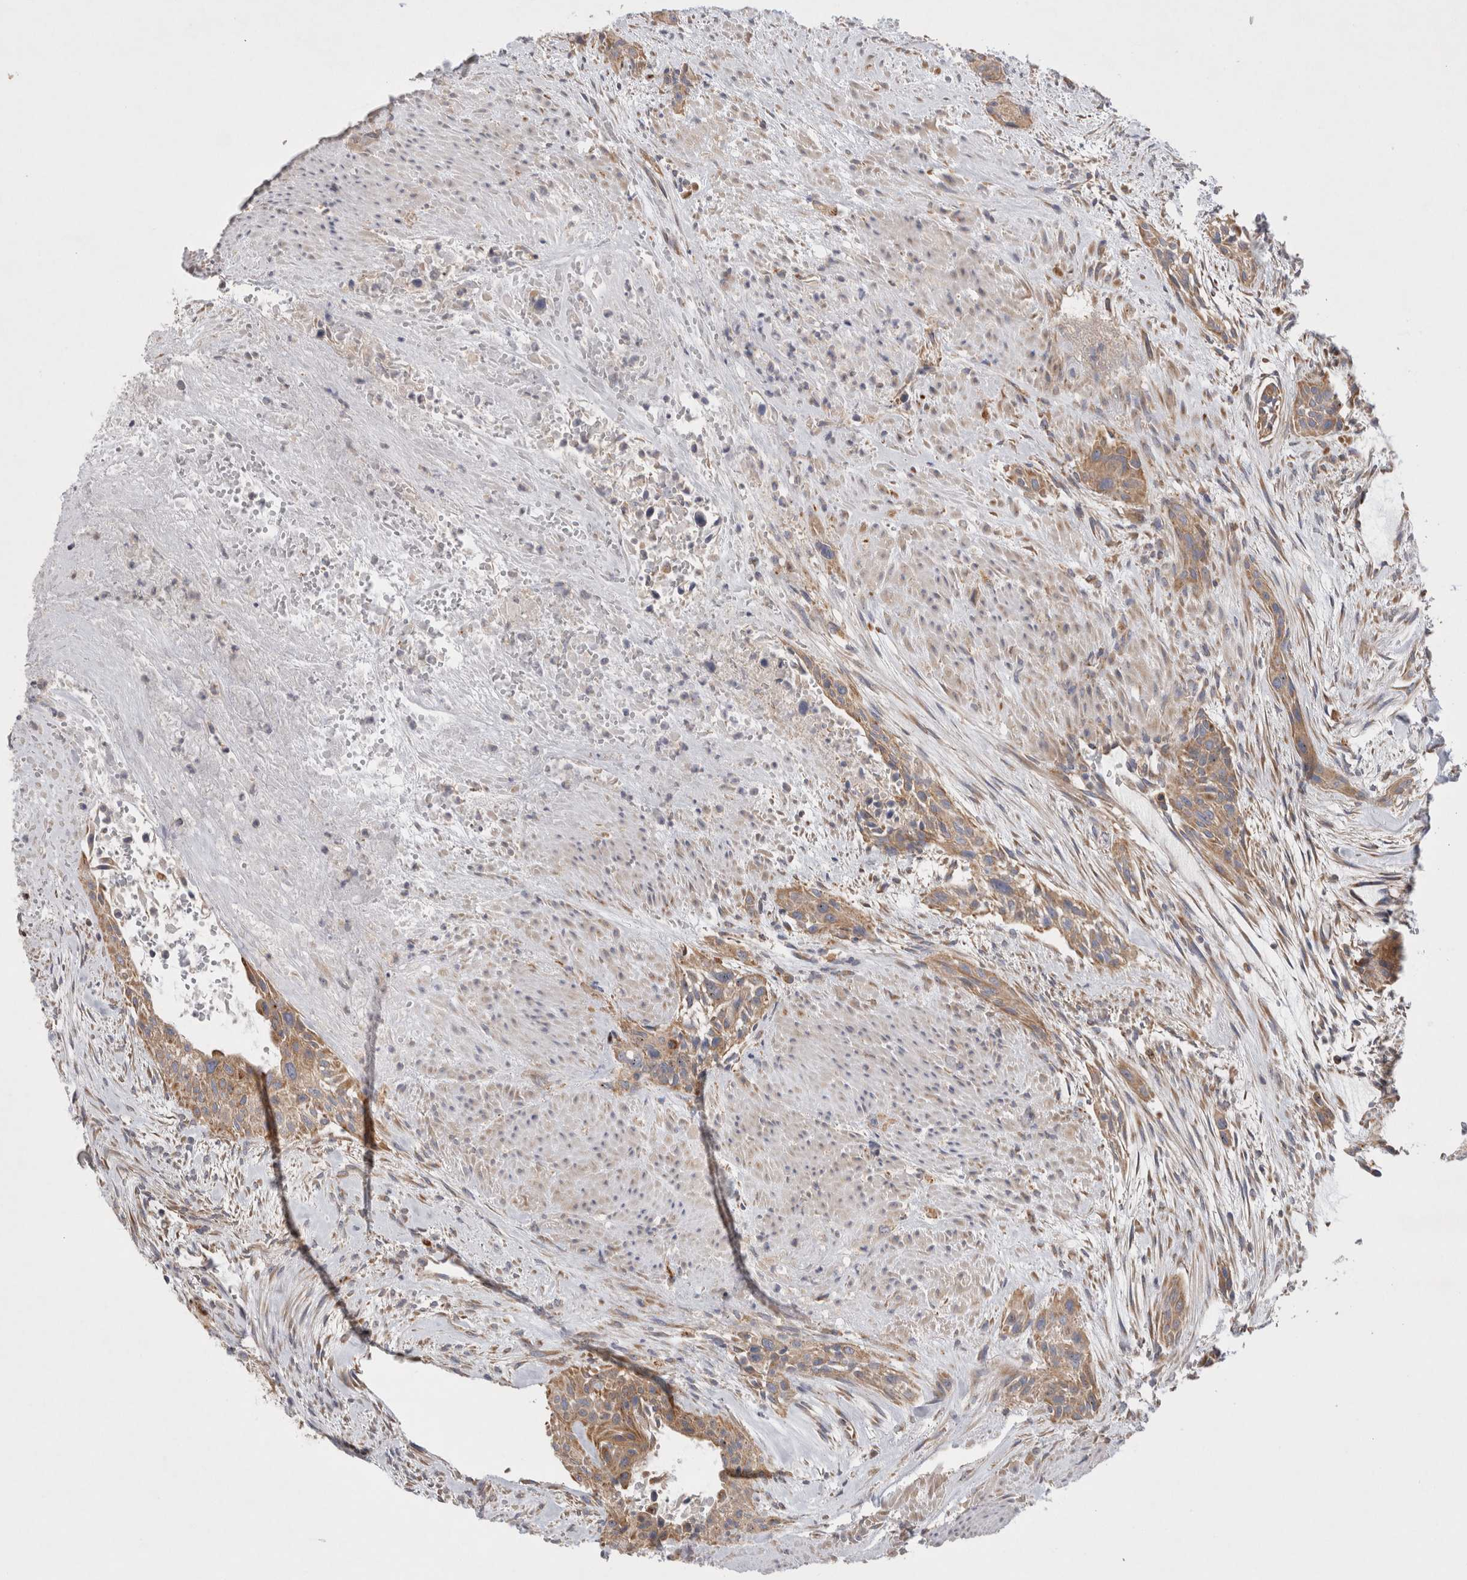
{"staining": {"intensity": "moderate", "quantity": ">75%", "location": "cytoplasmic/membranous"}, "tissue": "urothelial cancer", "cell_type": "Tumor cells", "image_type": "cancer", "snomed": [{"axis": "morphology", "description": "Urothelial carcinoma, High grade"}, {"axis": "topography", "description": "Urinary bladder"}], "caption": "About >75% of tumor cells in human urothelial cancer display moderate cytoplasmic/membranous protein staining as visualized by brown immunohistochemical staining.", "gene": "TBC1D16", "patient": {"sex": "male", "age": 35}}